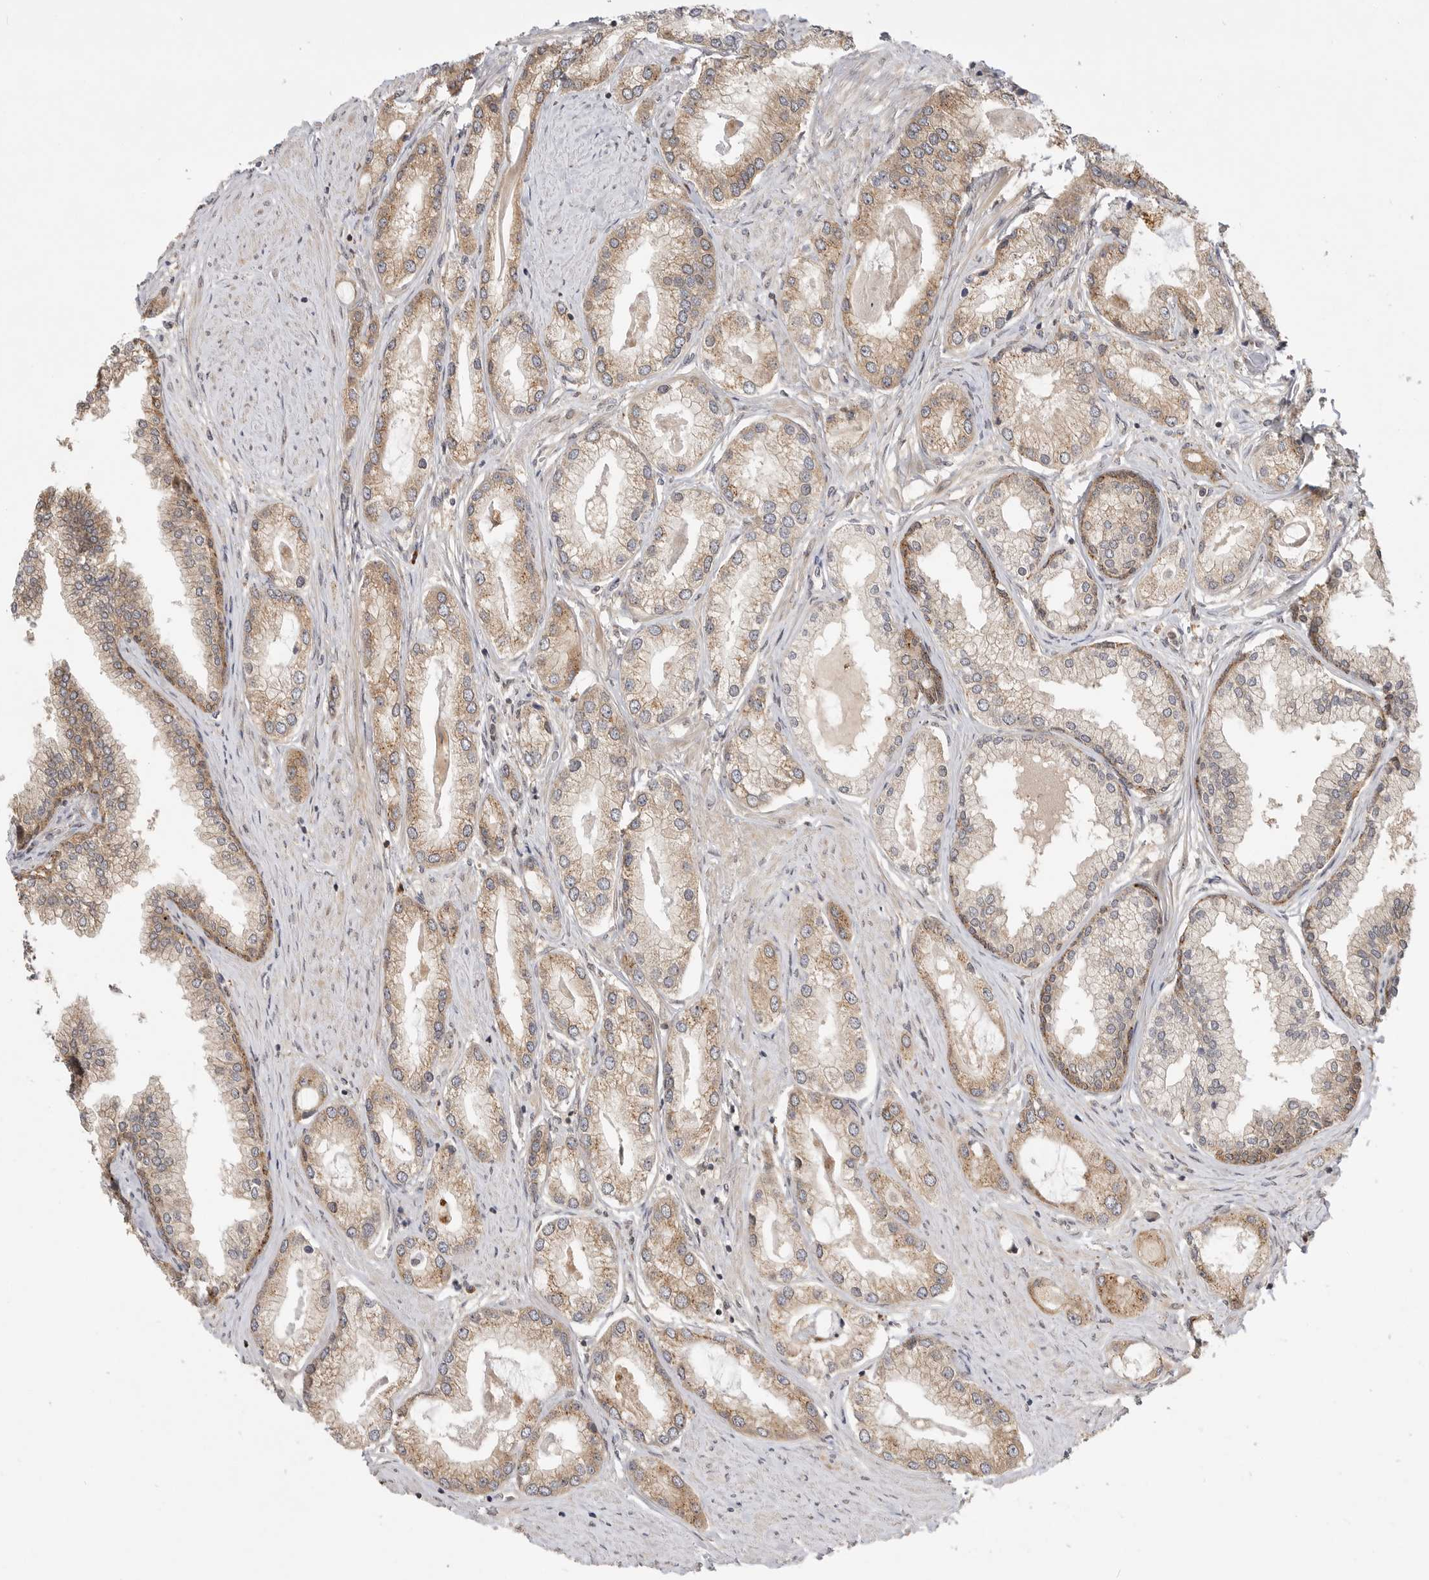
{"staining": {"intensity": "moderate", "quantity": ">75%", "location": "cytoplasmic/membranous"}, "tissue": "prostate cancer", "cell_type": "Tumor cells", "image_type": "cancer", "snomed": [{"axis": "morphology", "description": "Adenocarcinoma, Low grade"}, {"axis": "topography", "description": "Prostate"}], "caption": "IHC of low-grade adenocarcinoma (prostate) shows medium levels of moderate cytoplasmic/membranous expression in approximately >75% of tumor cells.", "gene": "CSNK1G3", "patient": {"sex": "male", "age": 62}}